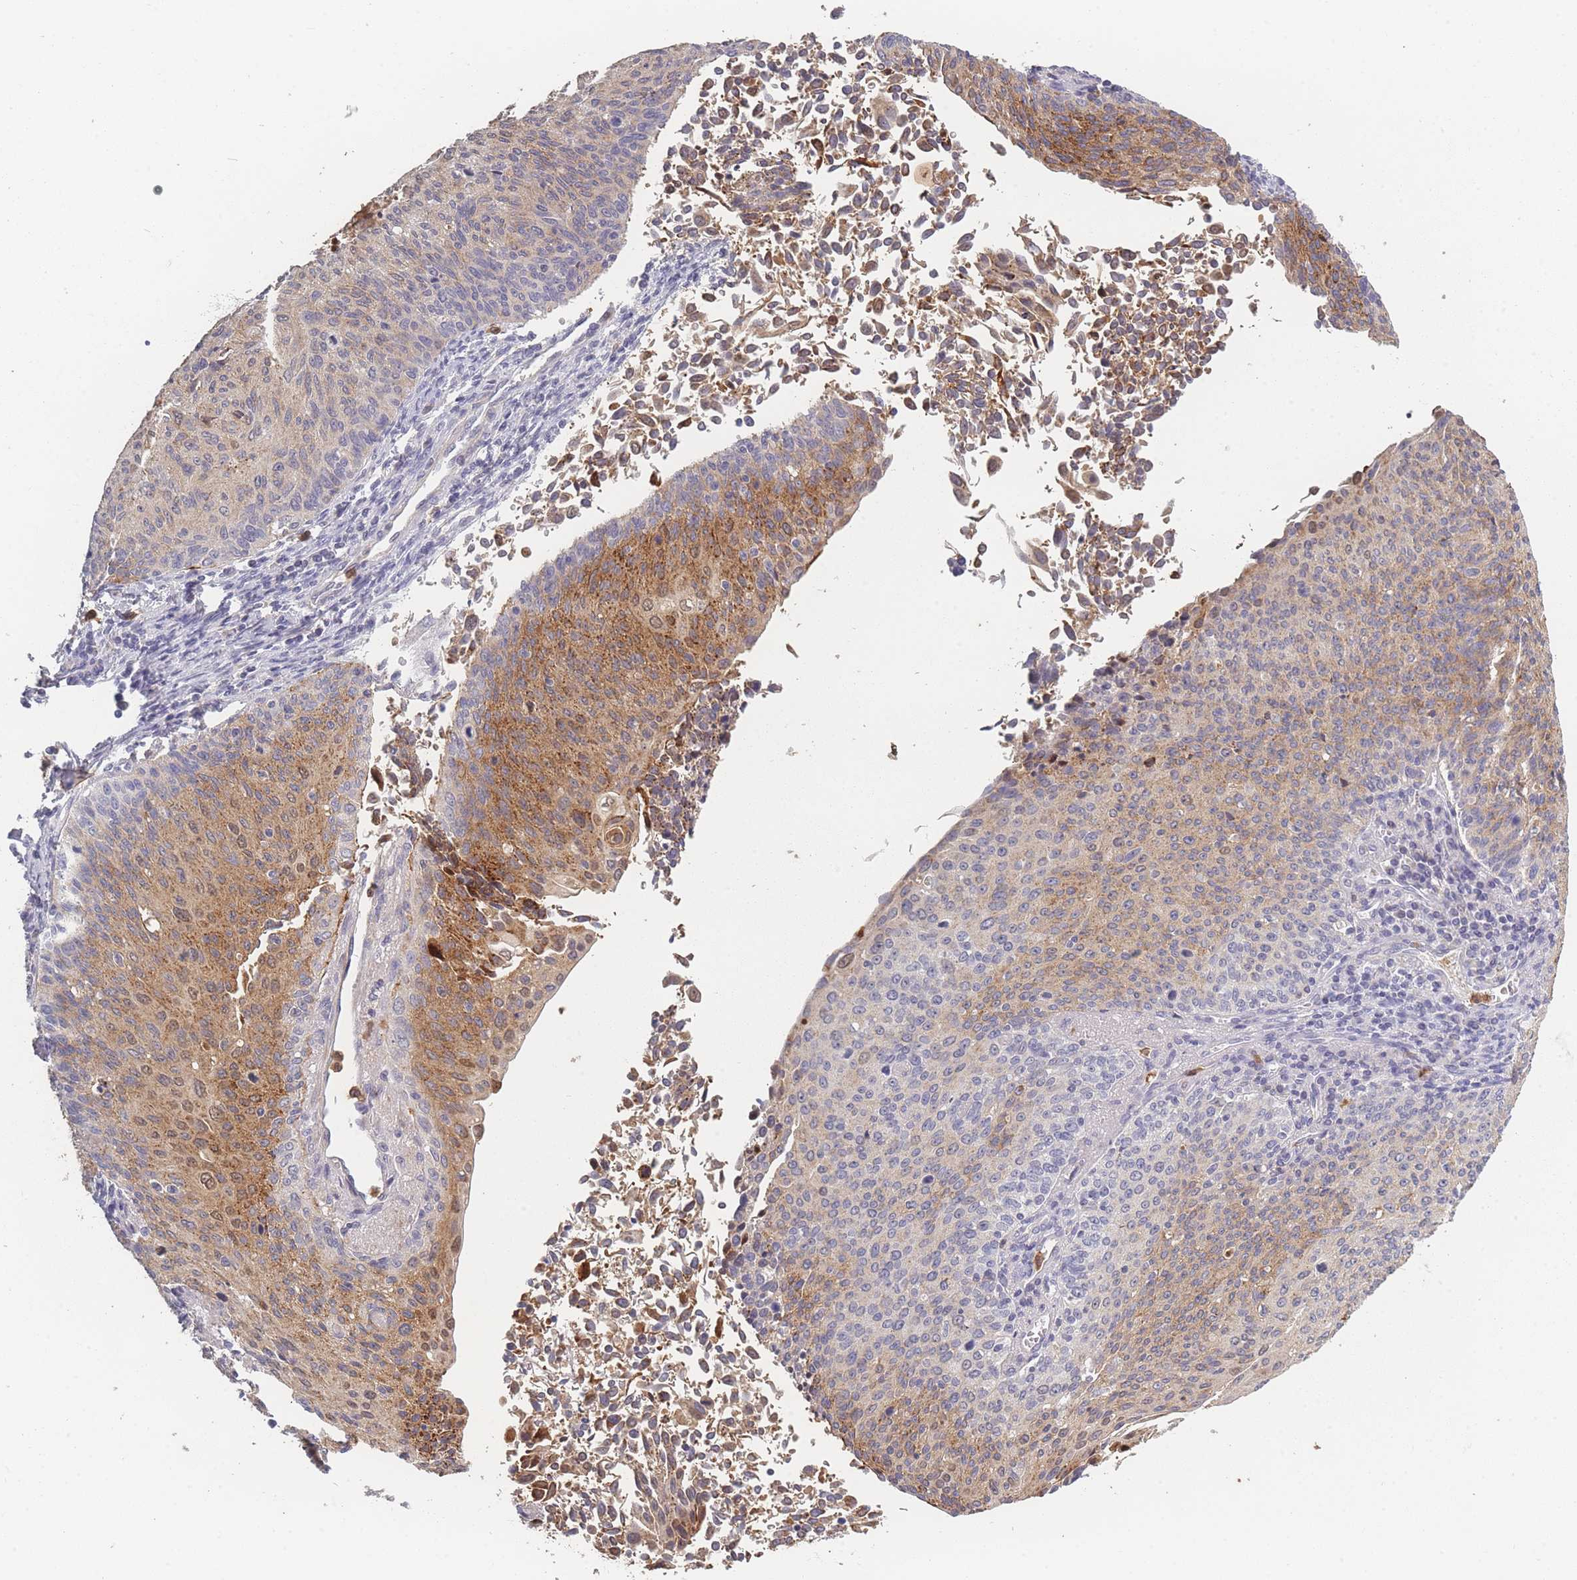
{"staining": {"intensity": "moderate", "quantity": "25%-75%", "location": "cytoplasmic/membranous"}, "tissue": "cervical cancer", "cell_type": "Tumor cells", "image_type": "cancer", "snomed": [{"axis": "morphology", "description": "Squamous cell carcinoma, NOS"}, {"axis": "topography", "description": "Cervix"}], "caption": "The micrograph reveals immunohistochemical staining of squamous cell carcinoma (cervical). There is moderate cytoplasmic/membranous expression is seen in about 25%-75% of tumor cells.", "gene": "BST1", "patient": {"sex": "female", "age": 55}}